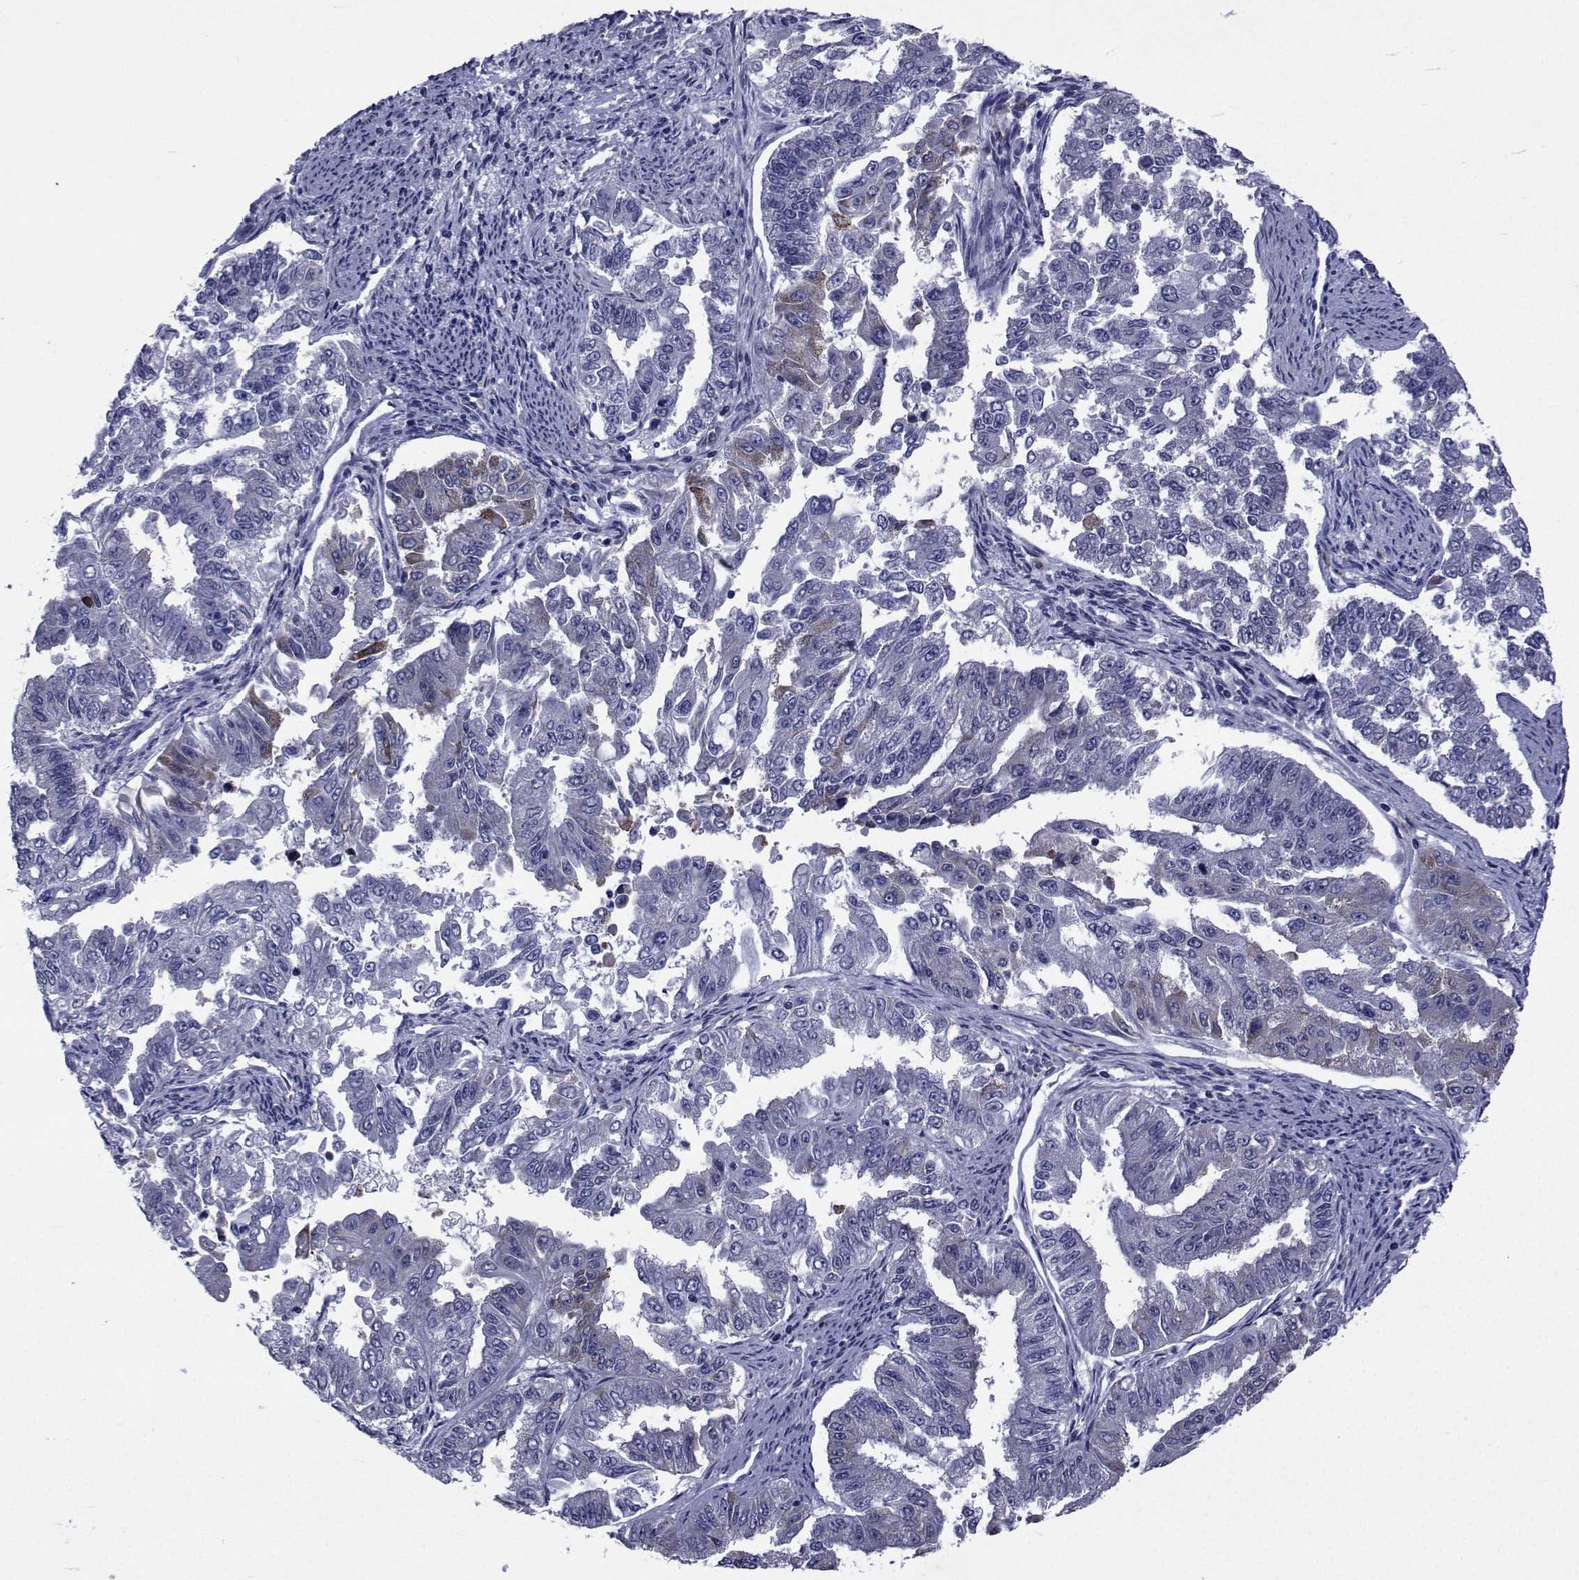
{"staining": {"intensity": "moderate", "quantity": "<25%", "location": "cytoplasmic/membranous"}, "tissue": "endometrial cancer", "cell_type": "Tumor cells", "image_type": "cancer", "snomed": [{"axis": "morphology", "description": "Adenocarcinoma, NOS"}, {"axis": "topography", "description": "Uterus"}], "caption": "Immunohistochemistry of human adenocarcinoma (endometrial) demonstrates low levels of moderate cytoplasmic/membranous positivity in about <25% of tumor cells. The staining was performed using DAB to visualize the protein expression in brown, while the nuclei were stained in blue with hematoxylin (Magnification: 20x).", "gene": "ROPN1", "patient": {"sex": "female", "age": 59}}